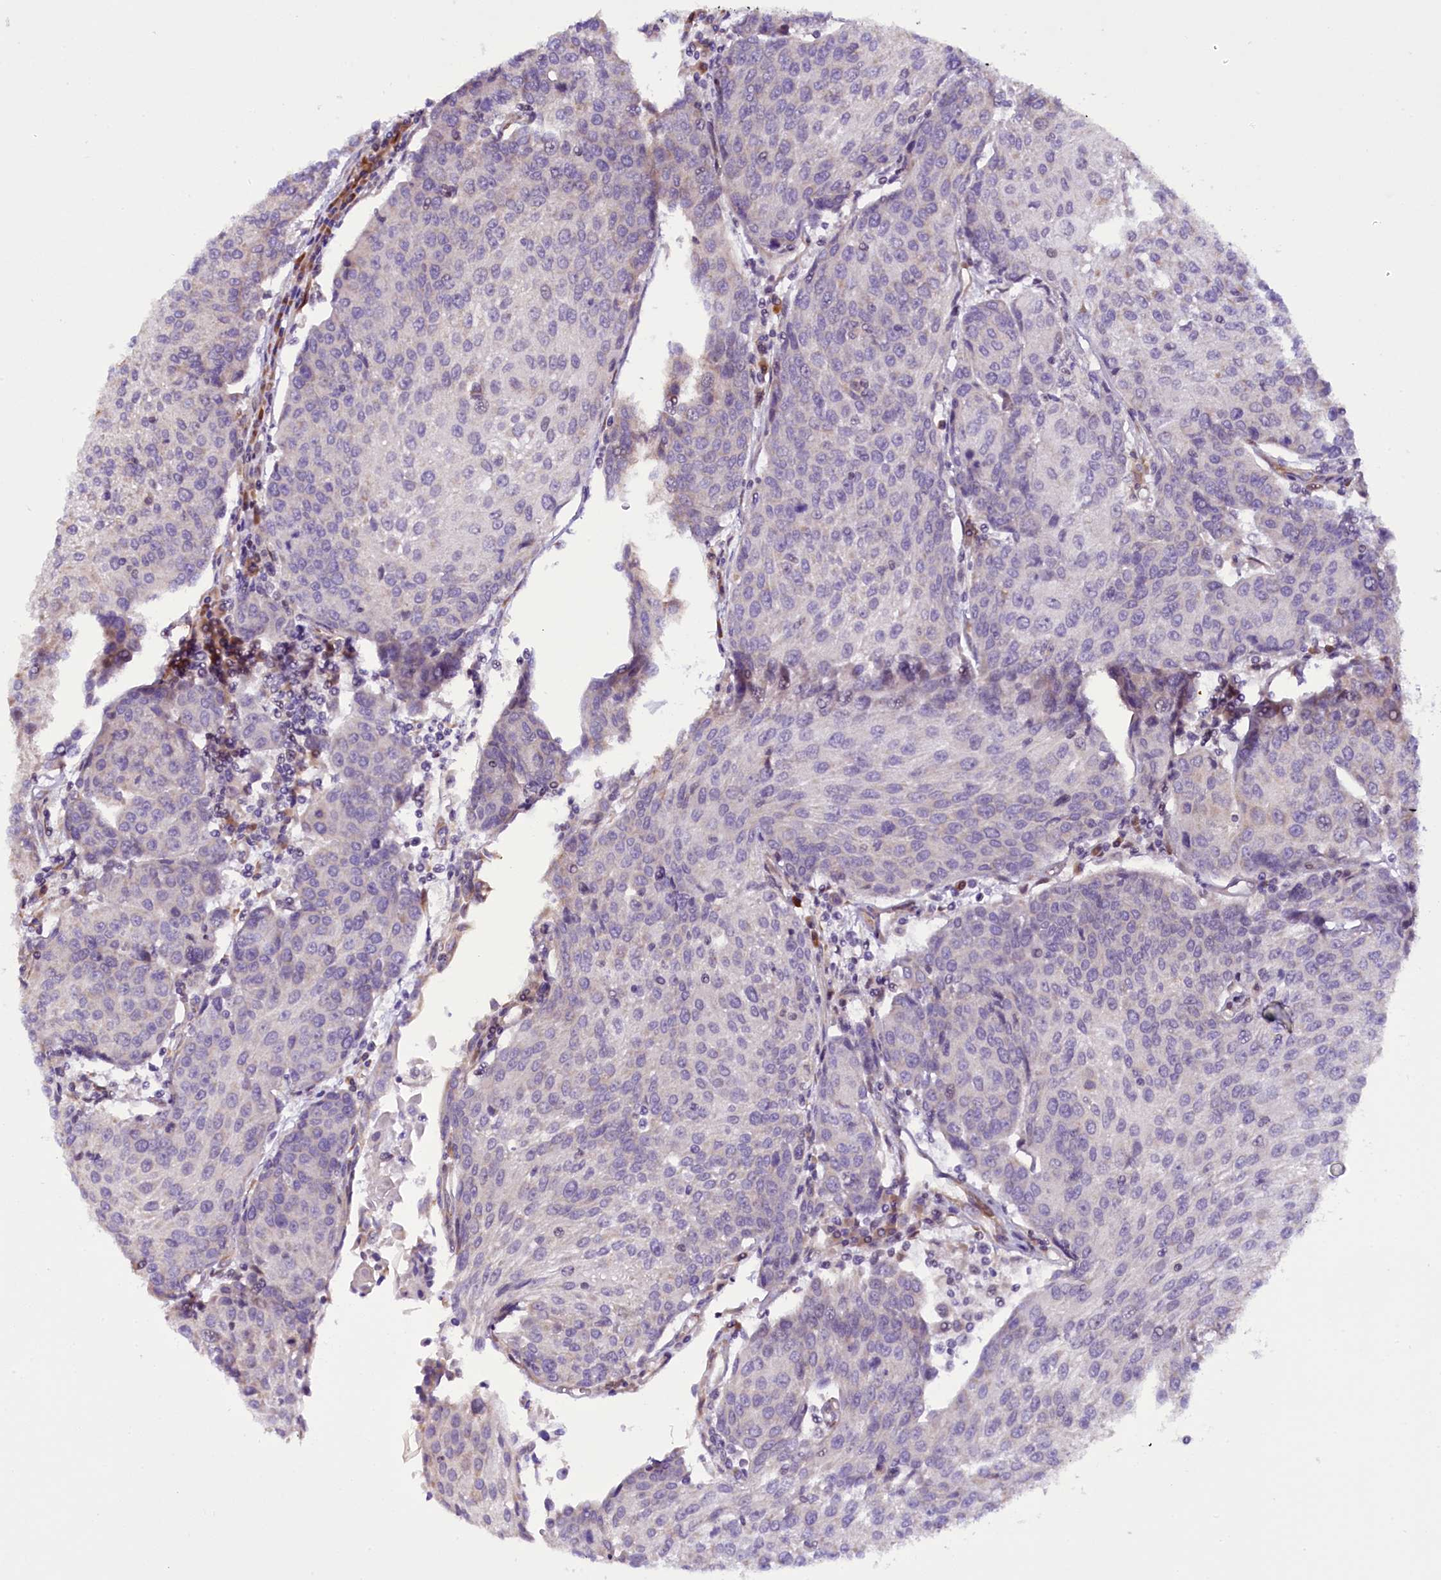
{"staining": {"intensity": "negative", "quantity": "none", "location": "none"}, "tissue": "urothelial cancer", "cell_type": "Tumor cells", "image_type": "cancer", "snomed": [{"axis": "morphology", "description": "Urothelial carcinoma, High grade"}, {"axis": "topography", "description": "Urinary bladder"}], "caption": "Immunohistochemistry histopathology image of neoplastic tissue: urothelial cancer stained with DAB (3,3'-diaminobenzidine) exhibits no significant protein expression in tumor cells.", "gene": "UACA", "patient": {"sex": "female", "age": 85}}